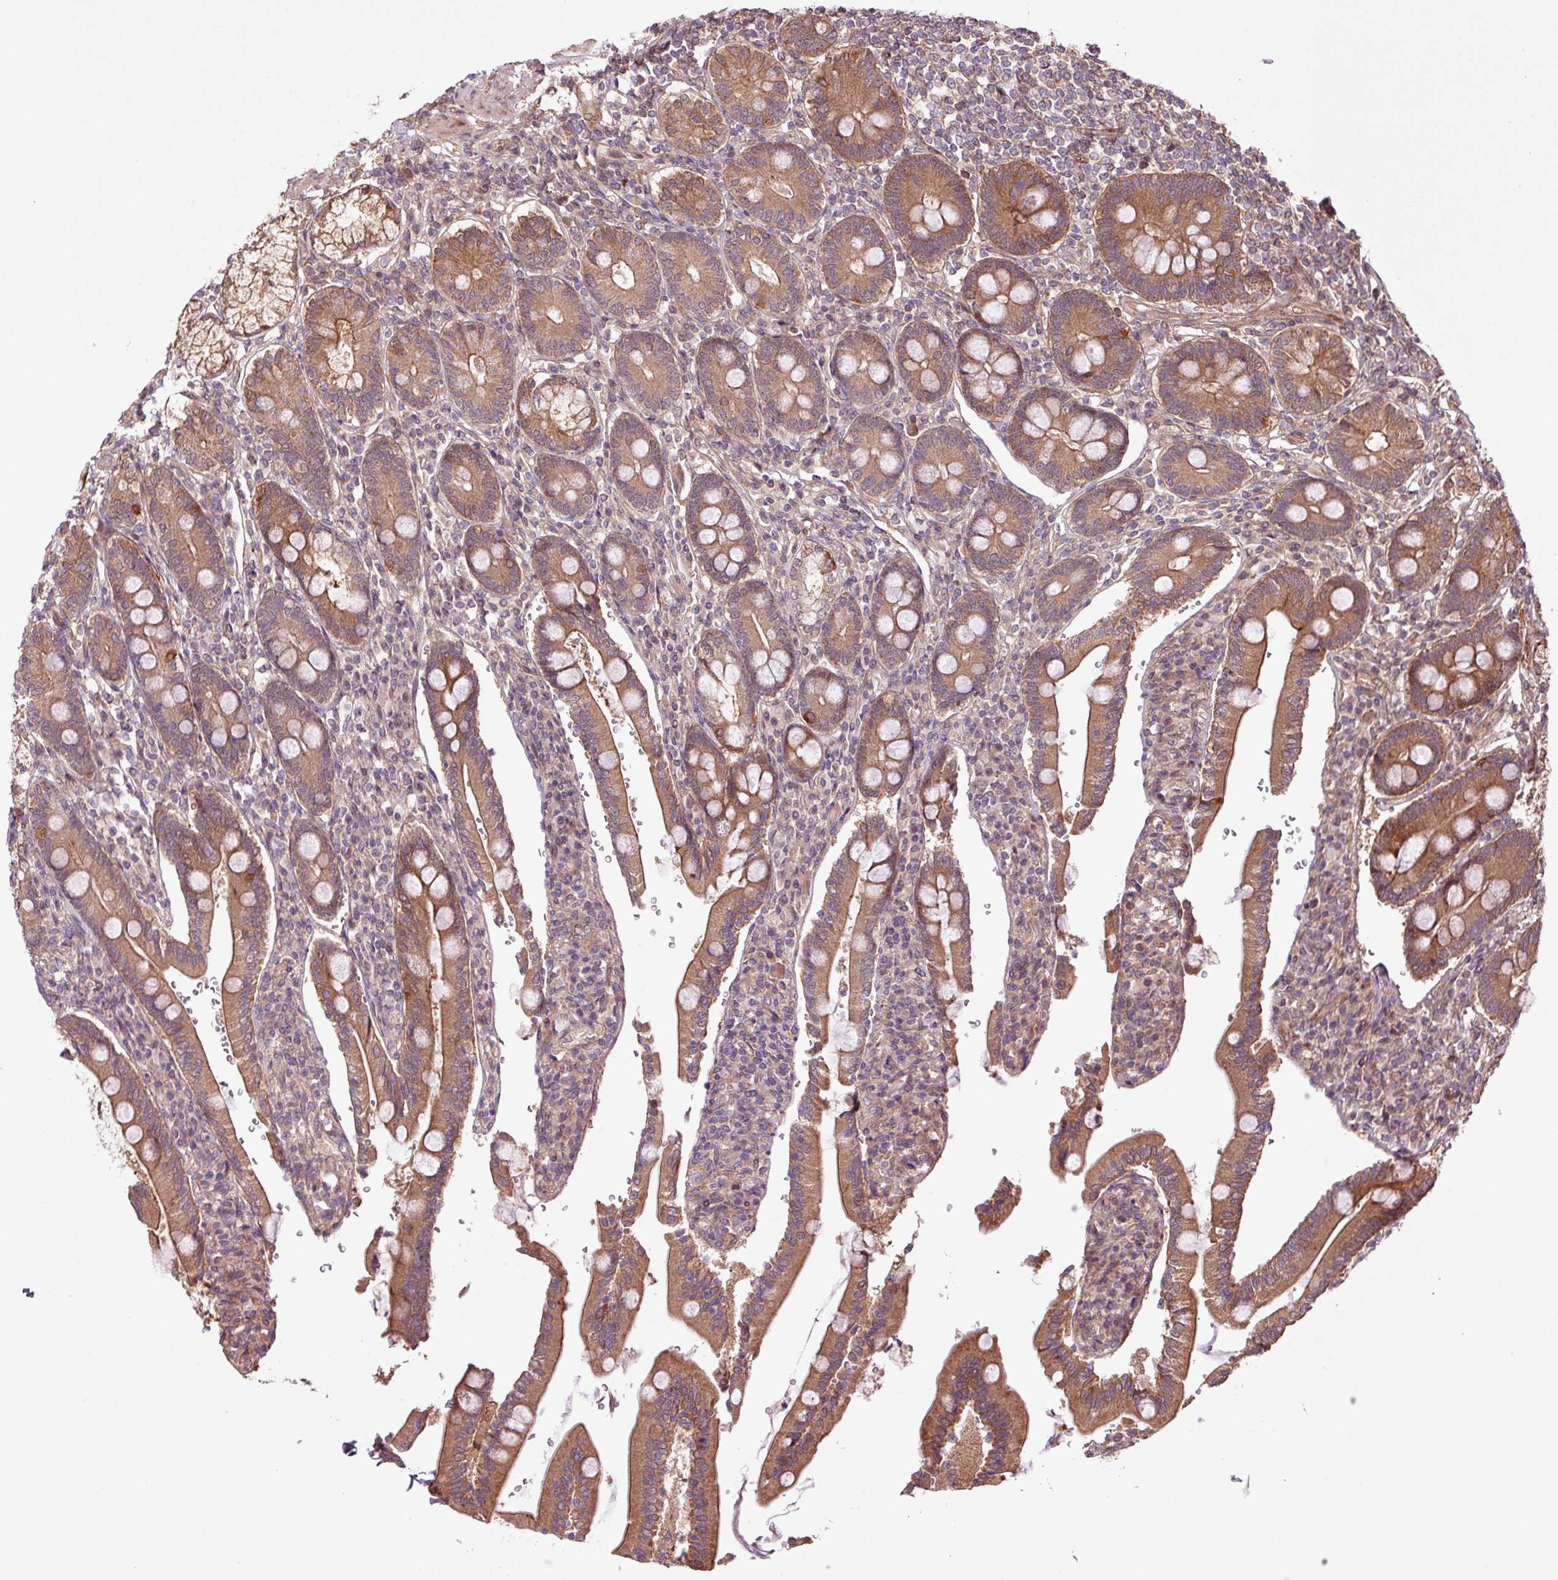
{"staining": {"intensity": "strong", "quantity": ">75%", "location": "cytoplasmic/membranous"}, "tissue": "duodenum", "cell_type": "Glandular cells", "image_type": "normal", "snomed": [{"axis": "morphology", "description": "Normal tissue, NOS"}, {"axis": "topography", "description": "Duodenum"}], "caption": "This photomicrograph displays unremarkable duodenum stained with IHC to label a protein in brown. The cytoplasmic/membranous of glandular cells show strong positivity for the protein. Nuclei are counter-stained blue.", "gene": "OXER1", "patient": {"sex": "female", "age": 67}}